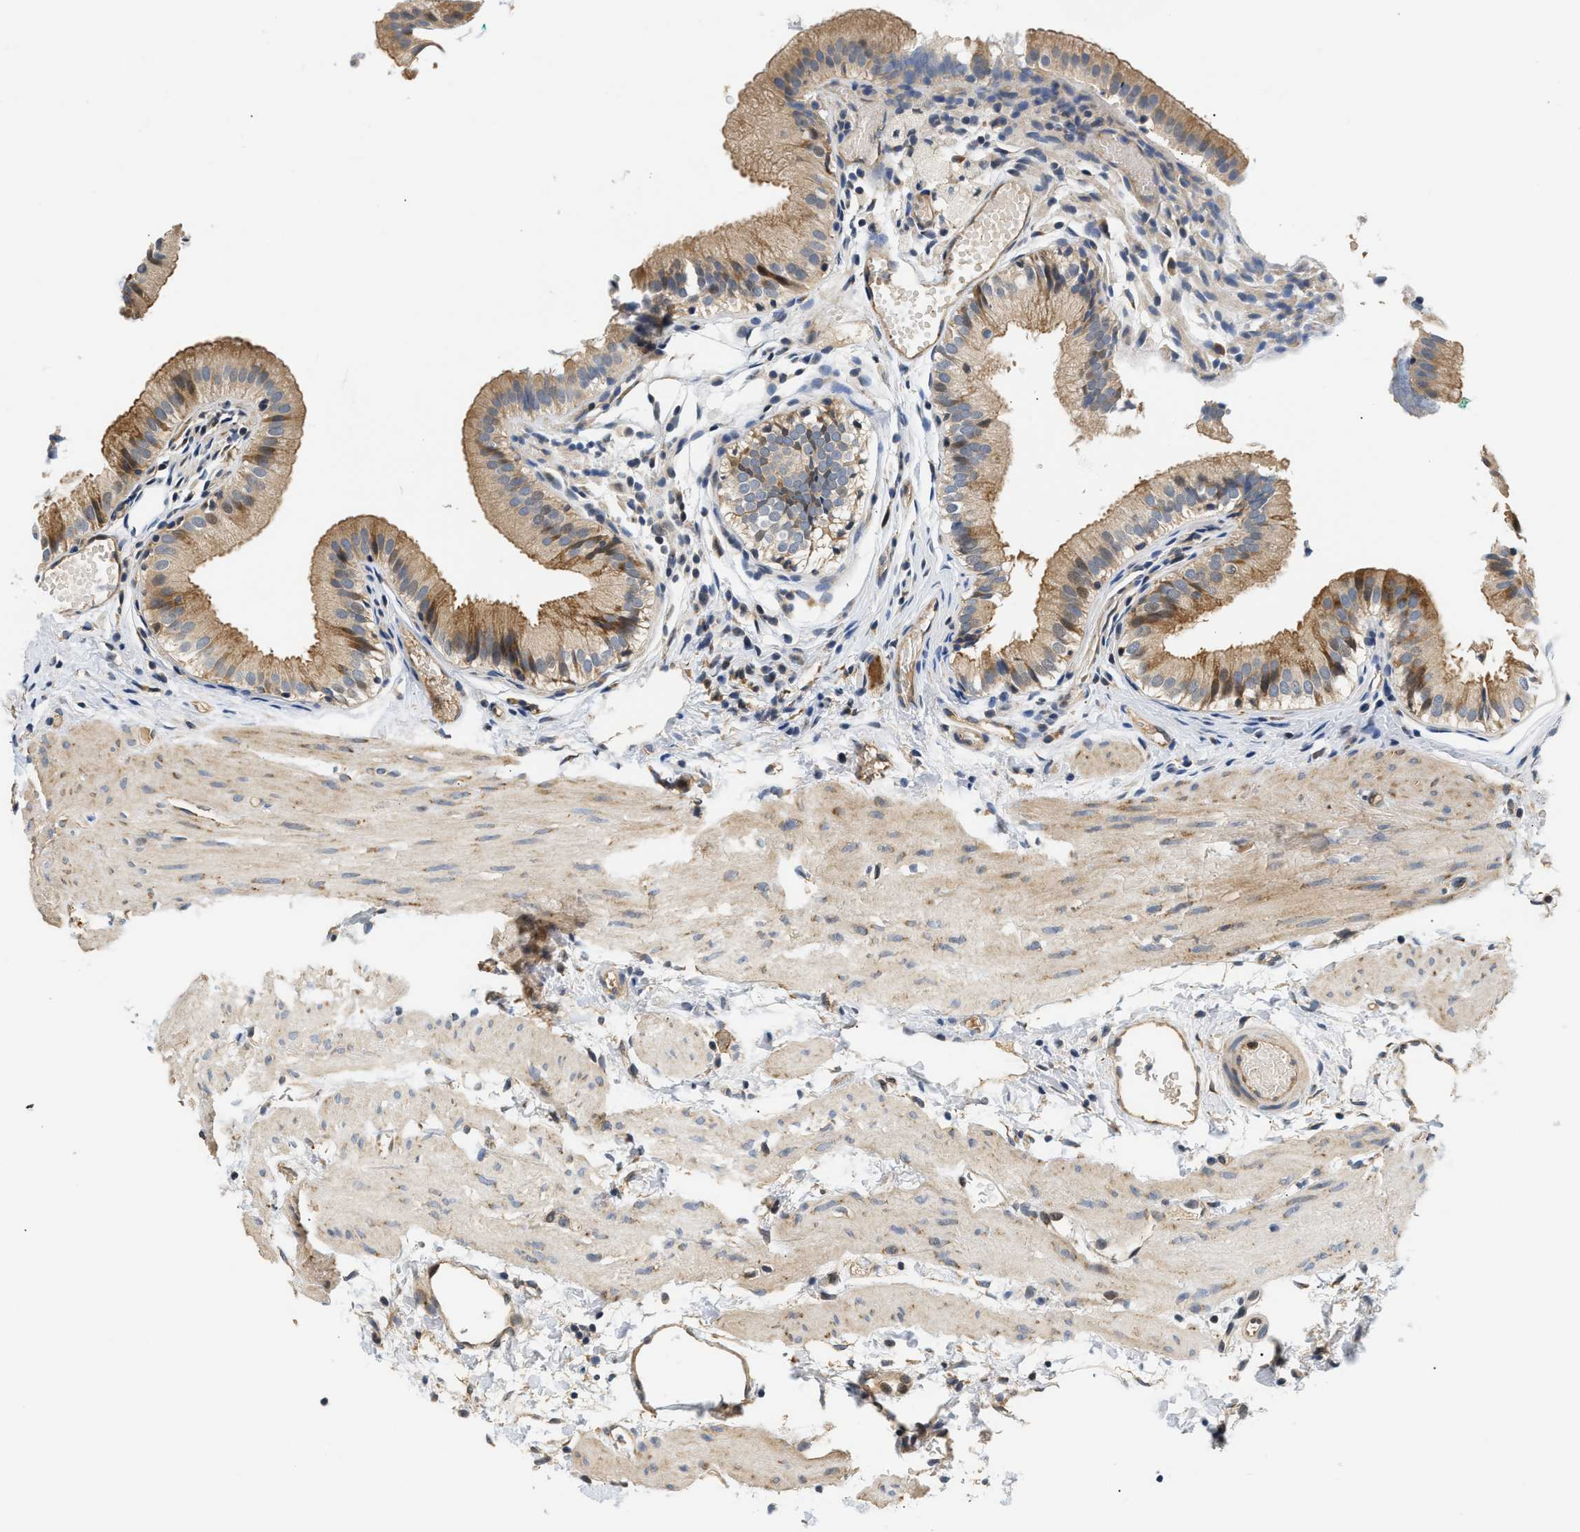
{"staining": {"intensity": "moderate", "quantity": ">75%", "location": "cytoplasmic/membranous"}, "tissue": "gallbladder", "cell_type": "Glandular cells", "image_type": "normal", "snomed": [{"axis": "morphology", "description": "Normal tissue, NOS"}, {"axis": "topography", "description": "Gallbladder"}], "caption": "Immunohistochemical staining of normal human gallbladder reveals moderate cytoplasmic/membranous protein positivity in approximately >75% of glandular cells.", "gene": "TNIP2", "patient": {"sex": "female", "age": 26}}